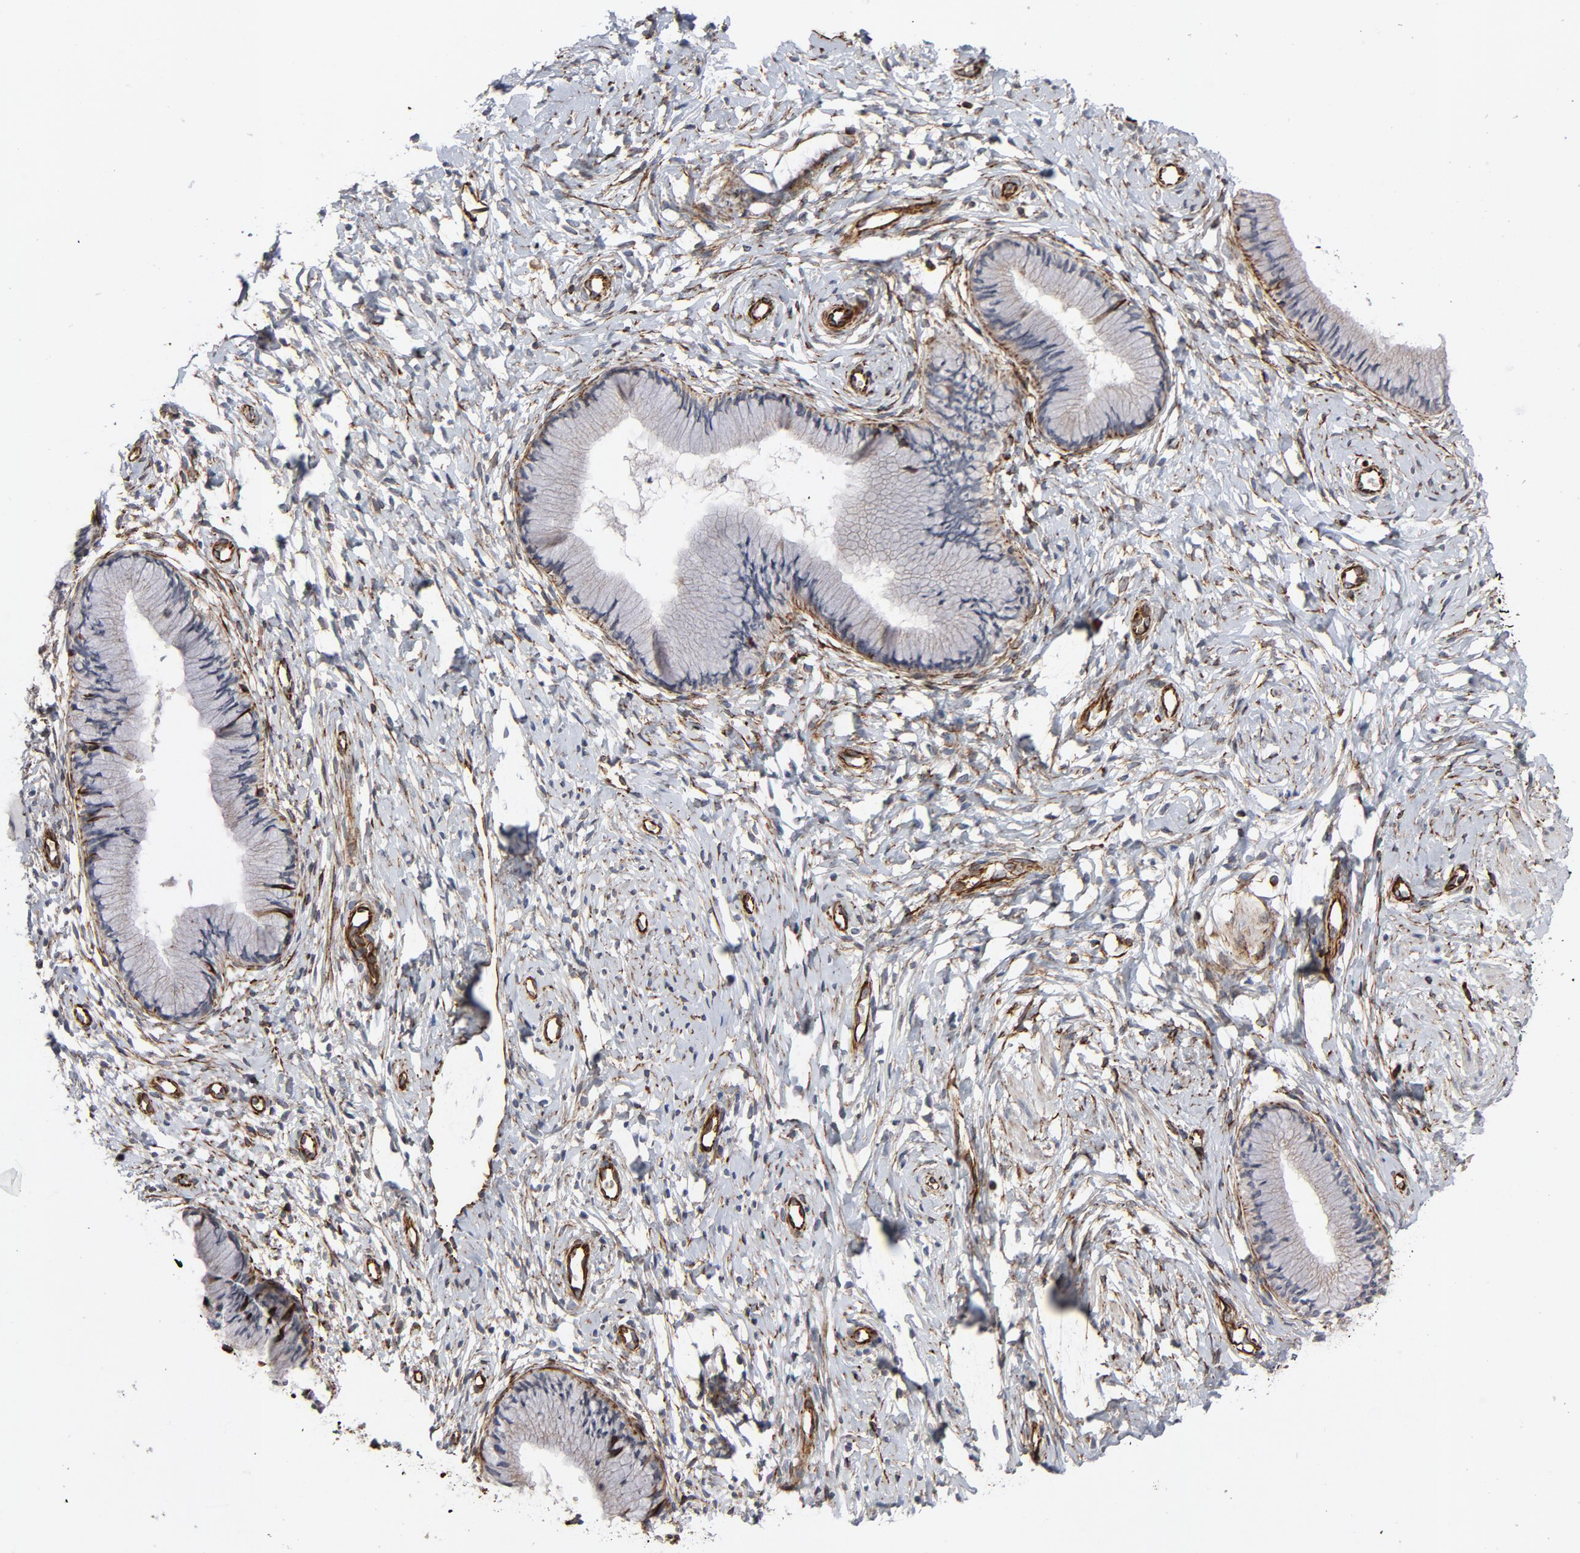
{"staining": {"intensity": "weak", "quantity": "<25%", "location": "cytoplasmic/membranous"}, "tissue": "cervix", "cell_type": "Glandular cells", "image_type": "normal", "snomed": [{"axis": "morphology", "description": "Normal tissue, NOS"}, {"axis": "topography", "description": "Cervix"}], "caption": "The IHC photomicrograph has no significant staining in glandular cells of cervix. (IHC, brightfield microscopy, high magnification).", "gene": "FAM118A", "patient": {"sex": "female", "age": 46}}